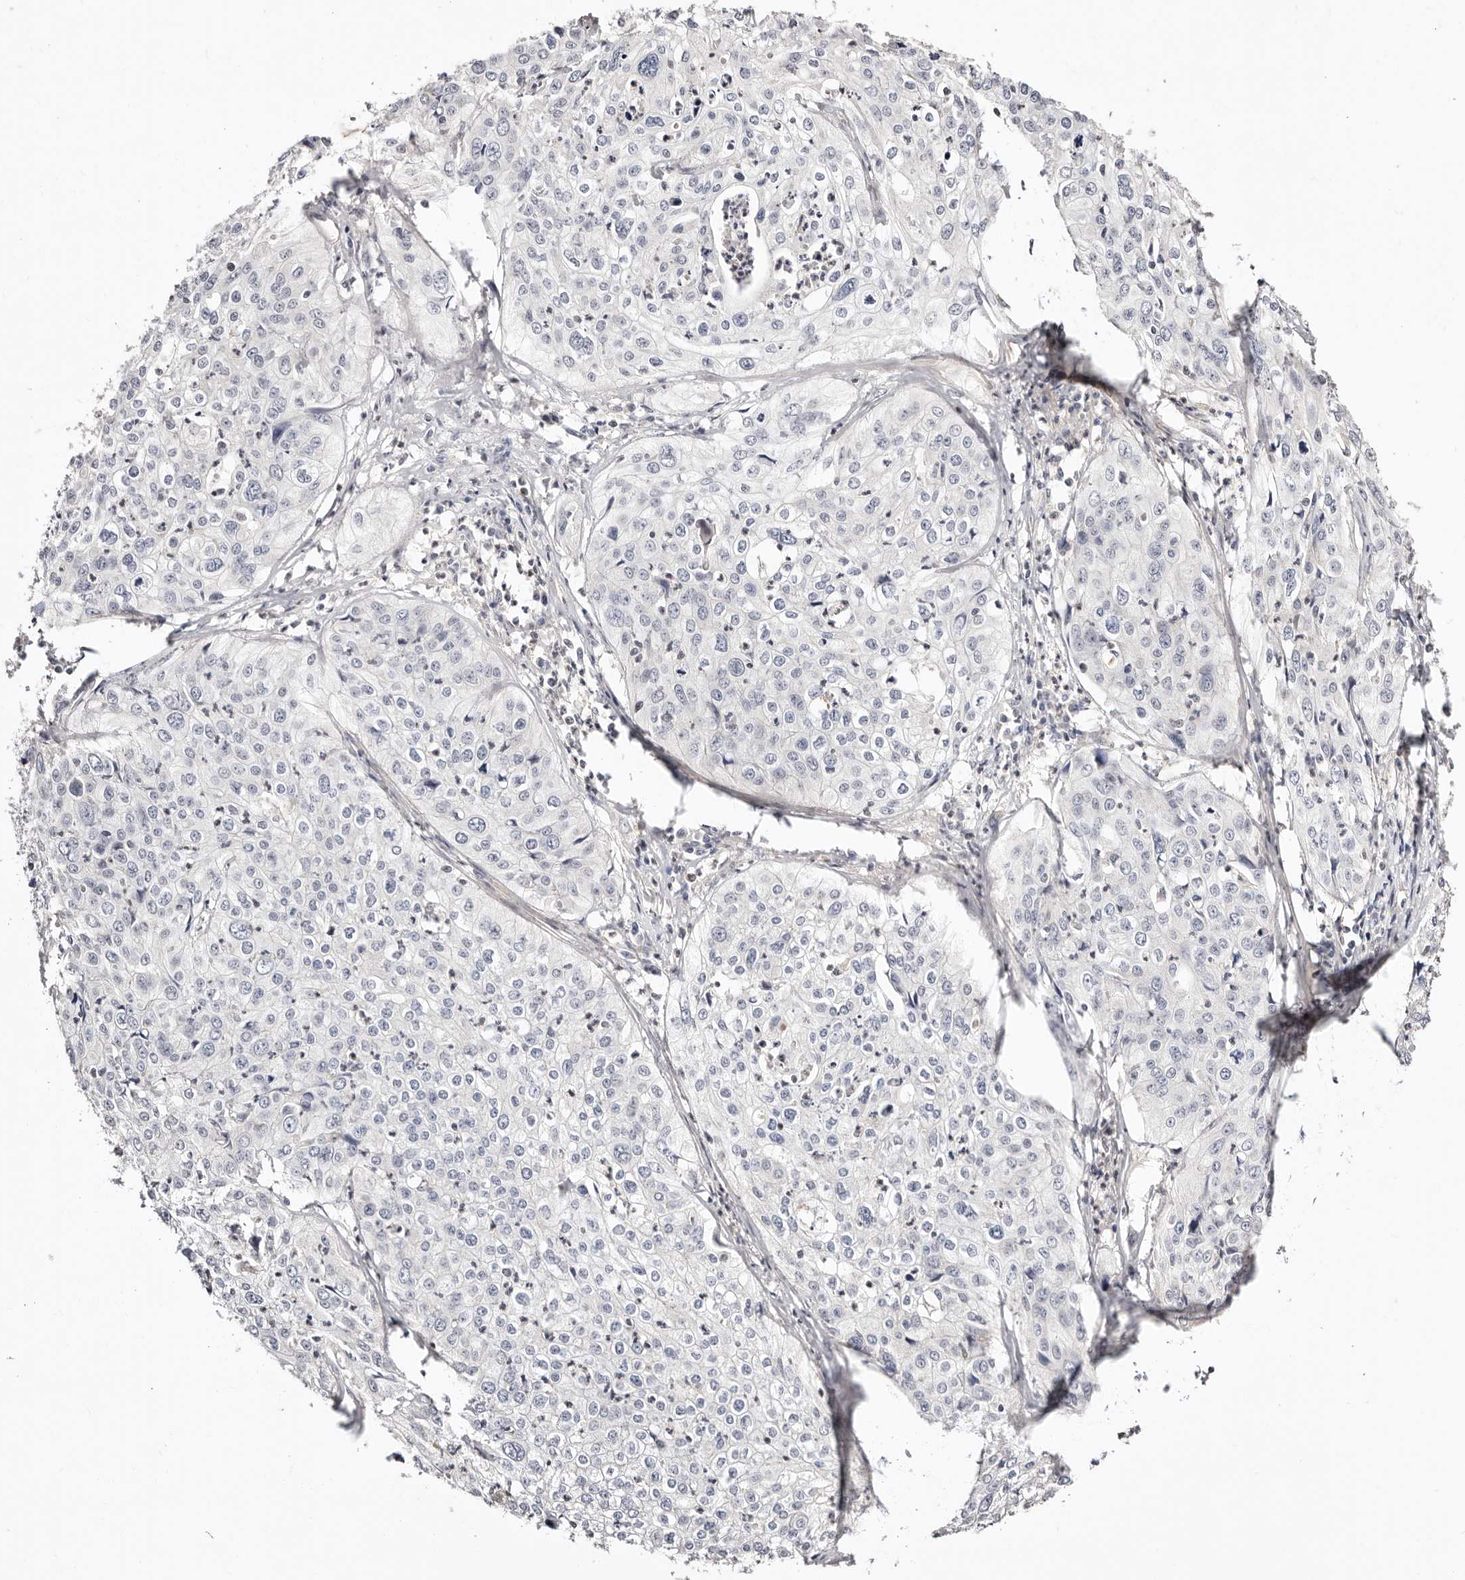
{"staining": {"intensity": "negative", "quantity": "none", "location": "none"}, "tissue": "cervical cancer", "cell_type": "Tumor cells", "image_type": "cancer", "snomed": [{"axis": "morphology", "description": "Squamous cell carcinoma, NOS"}, {"axis": "topography", "description": "Cervix"}], "caption": "IHC of cervical cancer (squamous cell carcinoma) demonstrates no expression in tumor cells.", "gene": "STAT5A", "patient": {"sex": "female", "age": 31}}